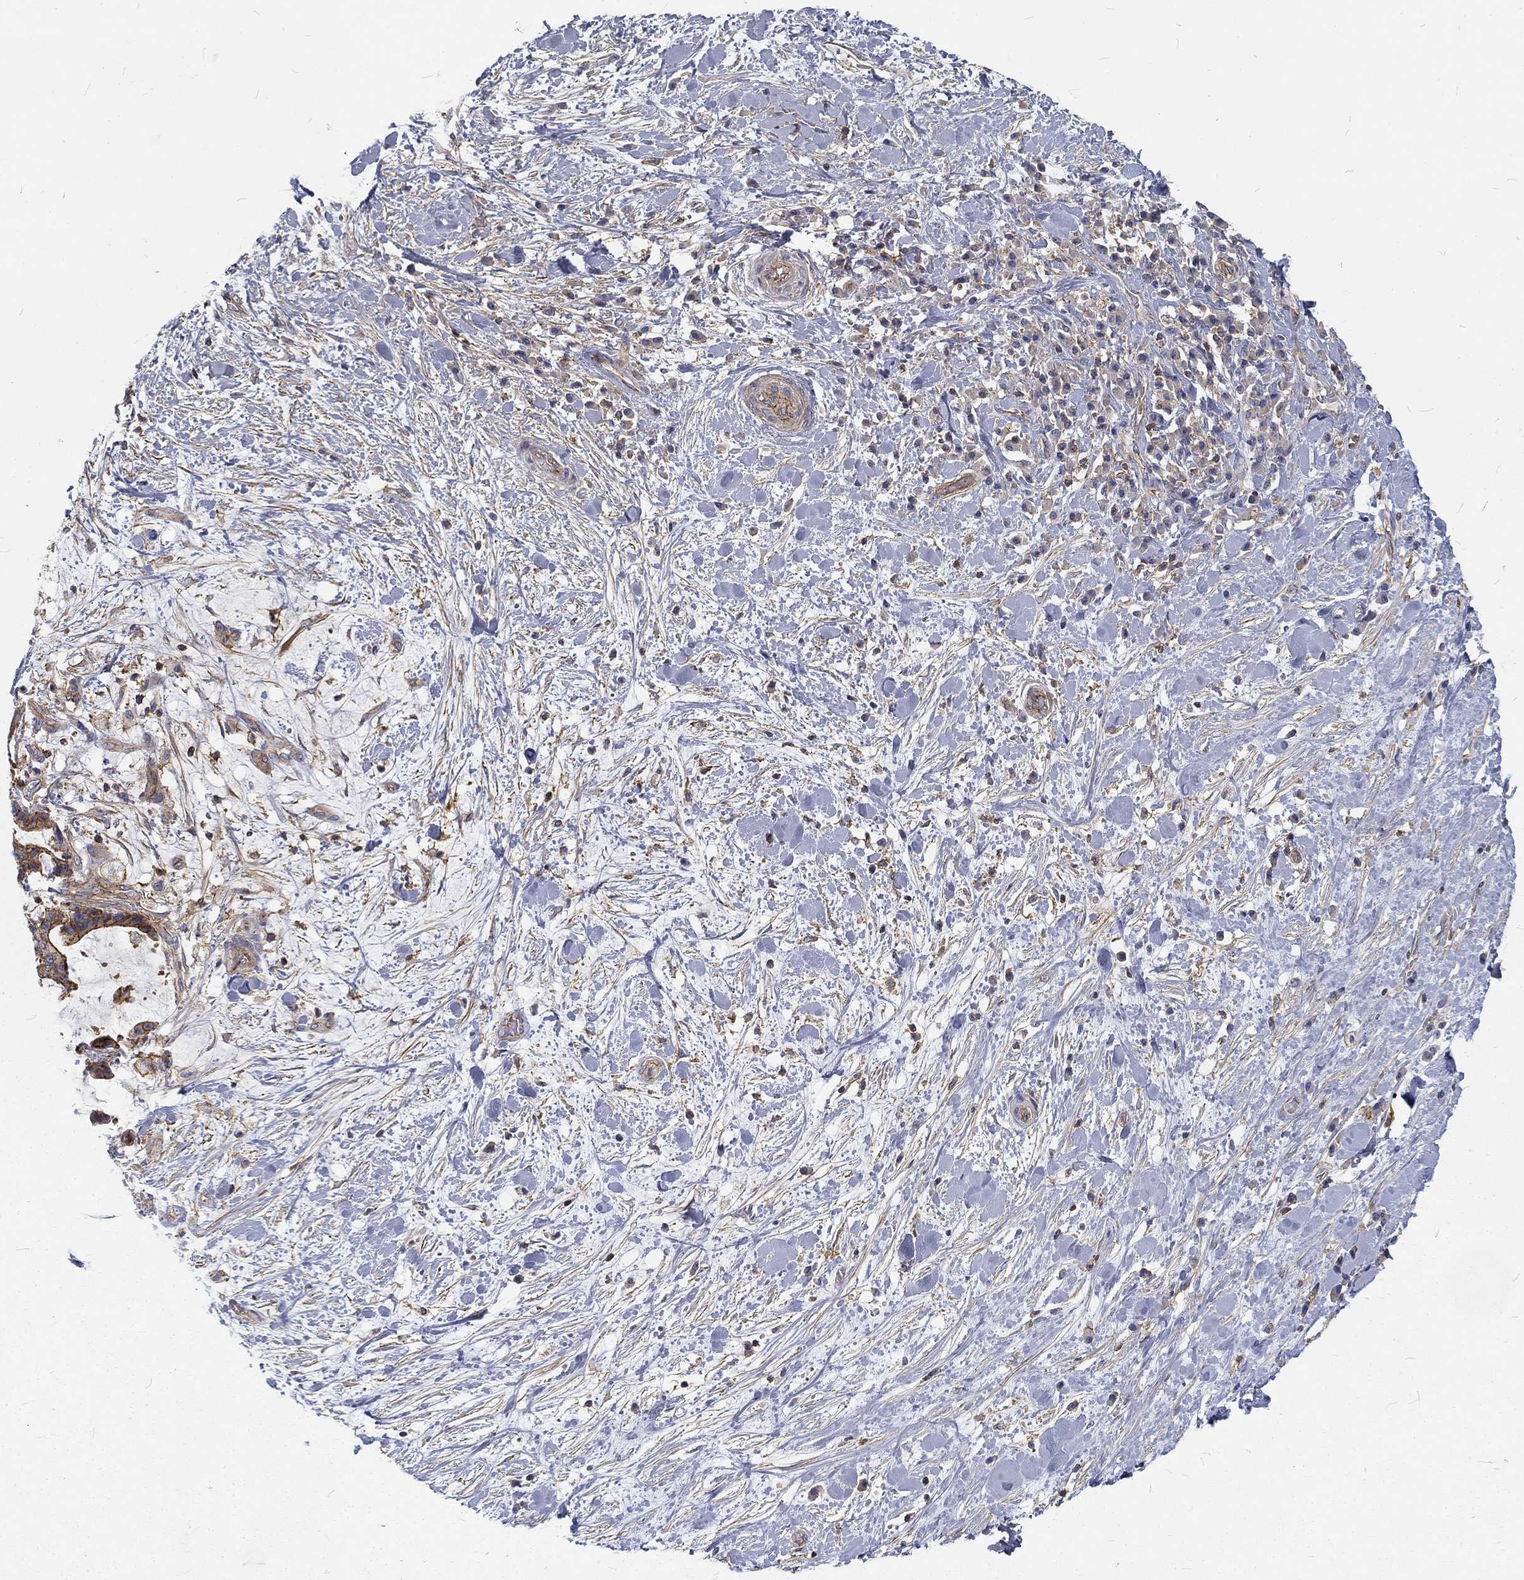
{"staining": {"intensity": "moderate", "quantity": "25%-75%", "location": "cytoplasmic/membranous"}, "tissue": "liver cancer", "cell_type": "Tumor cells", "image_type": "cancer", "snomed": [{"axis": "morphology", "description": "Cholangiocarcinoma"}, {"axis": "topography", "description": "Liver"}], "caption": "This is an image of immunohistochemistry (IHC) staining of liver cancer, which shows moderate staining in the cytoplasmic/membranous of tumor cells.", "gene": "MTMR11", "patient": {"sex": "female", "age": 73}}